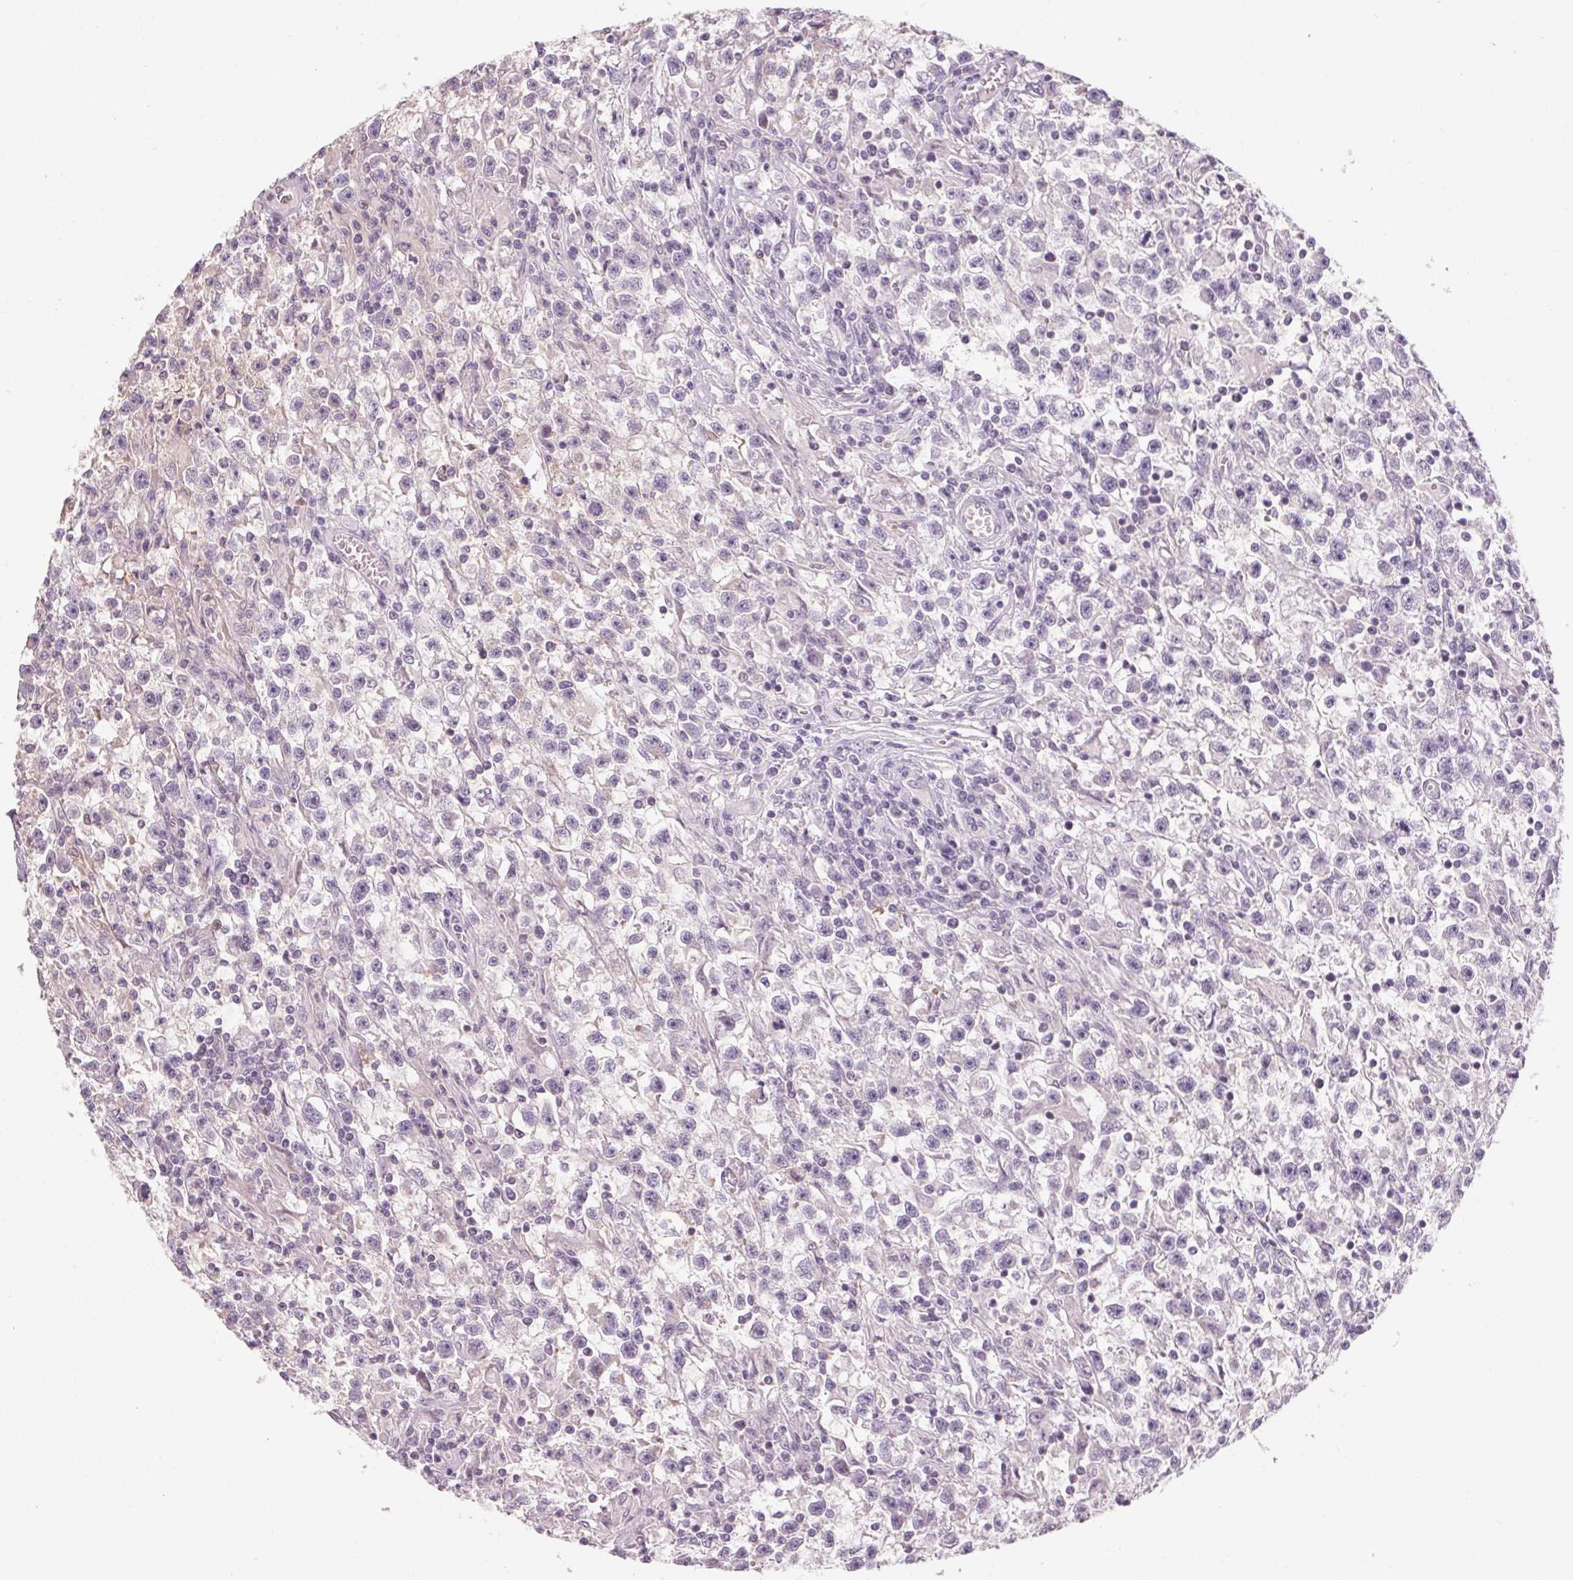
{"staining": {"intensity": "negative", "quantity": "none", "location": "none"}, "tissue": "testis cancer", "cell_type": "Tumor cells", "image_type": "cancer", "snomed": [{"axis": "morphology", "description": "Seminoma, NOS"}, {"axis": "topography", "description": "Testis"}], "caption": "High magnification brightfield microscopy of seminoma (testis) stained with DAB (brown) and counterstained with hematoxylin (blue): tumor cells show no significant expression.", "gene": "HHLA2", "patient": {"sex": "male", "age": 31}}